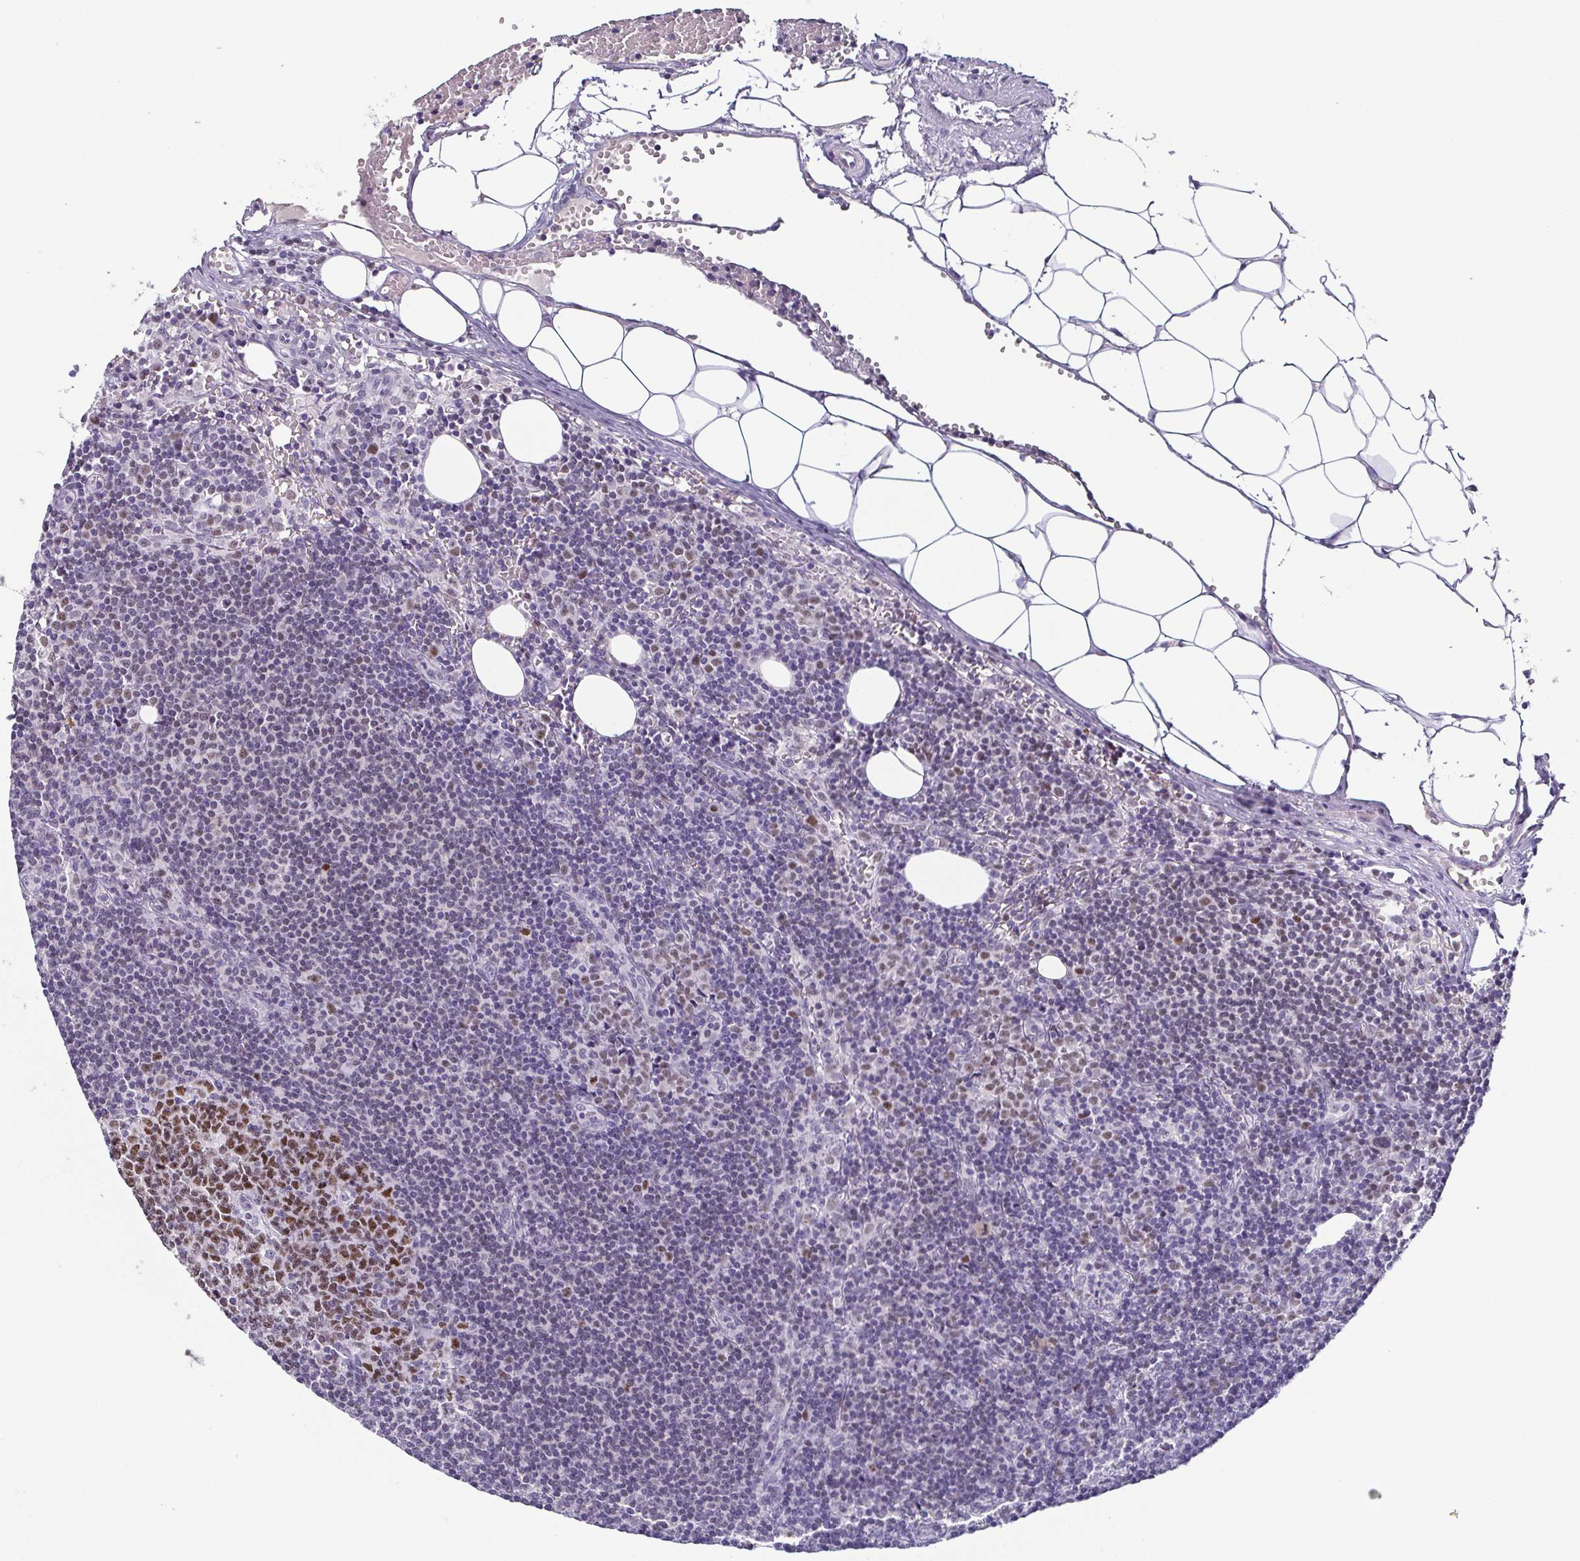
{"staining": {"intensity": "moderate", "quantity": ">75%", "location": "nuclear"}, "tissue": "lymph node", "cell_type": "Germinal center cells", "image_type": "normal", "snomed": [{"axis": "morphology", "description": "Normal tissue, NOS"}, {"axis": "topography", "description": "Lymph node"}], "caption": "Immunohistochemistry (IHC) photomicrograph of benign lymph node stained for a protein (brown), which shows medium levels of moderate nuclear positivity in about >75% of germinal center cells.", "gene": "TCF3", "patient": {"sex": "female", "age": 41}}